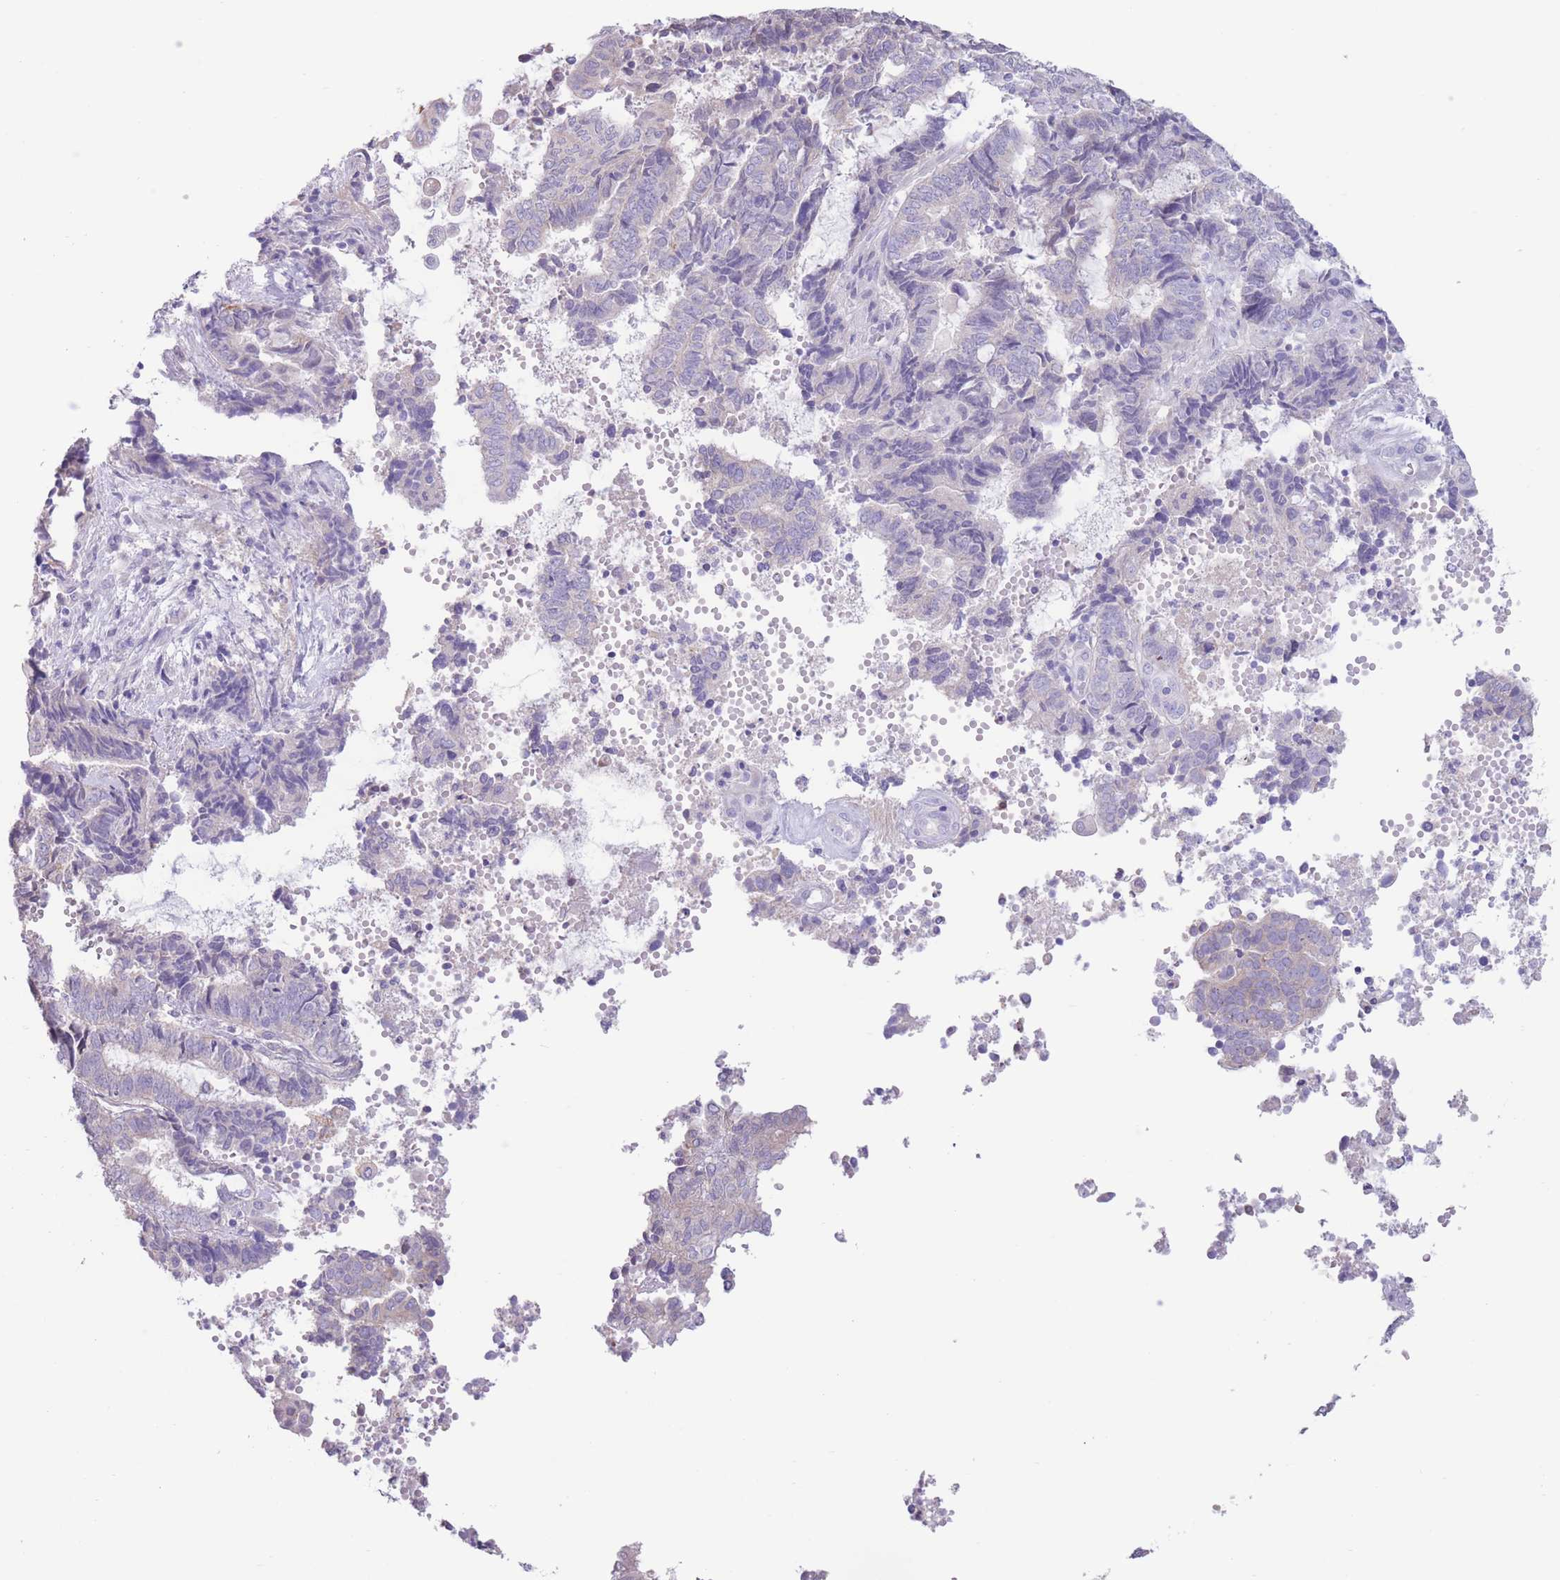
{"staining": {"intensity": "negative", "quantity": "none", "location": "none"}, "tissue": "endometrial cancer", "cell_type": "Tumor cells", "image_type": "cancer", "snomed": [{"axis": "morphology", "description": "Adenocarcinoma, NOS"}, {"axis": "topography", "description": "Uterus"}, {"axis": "topography", "description": "Endometrium"}], "caption": "High magnification brightfield microscopy of adenocarcinoma (endometrial) stained with DAB (3,3'-diaminobenzidine) (brown) and counterstained with hematoxylin (blue): tumor cells show no significant positivity.", "gene": "FAH", "patient": {"sex": "female", "age": 70}}